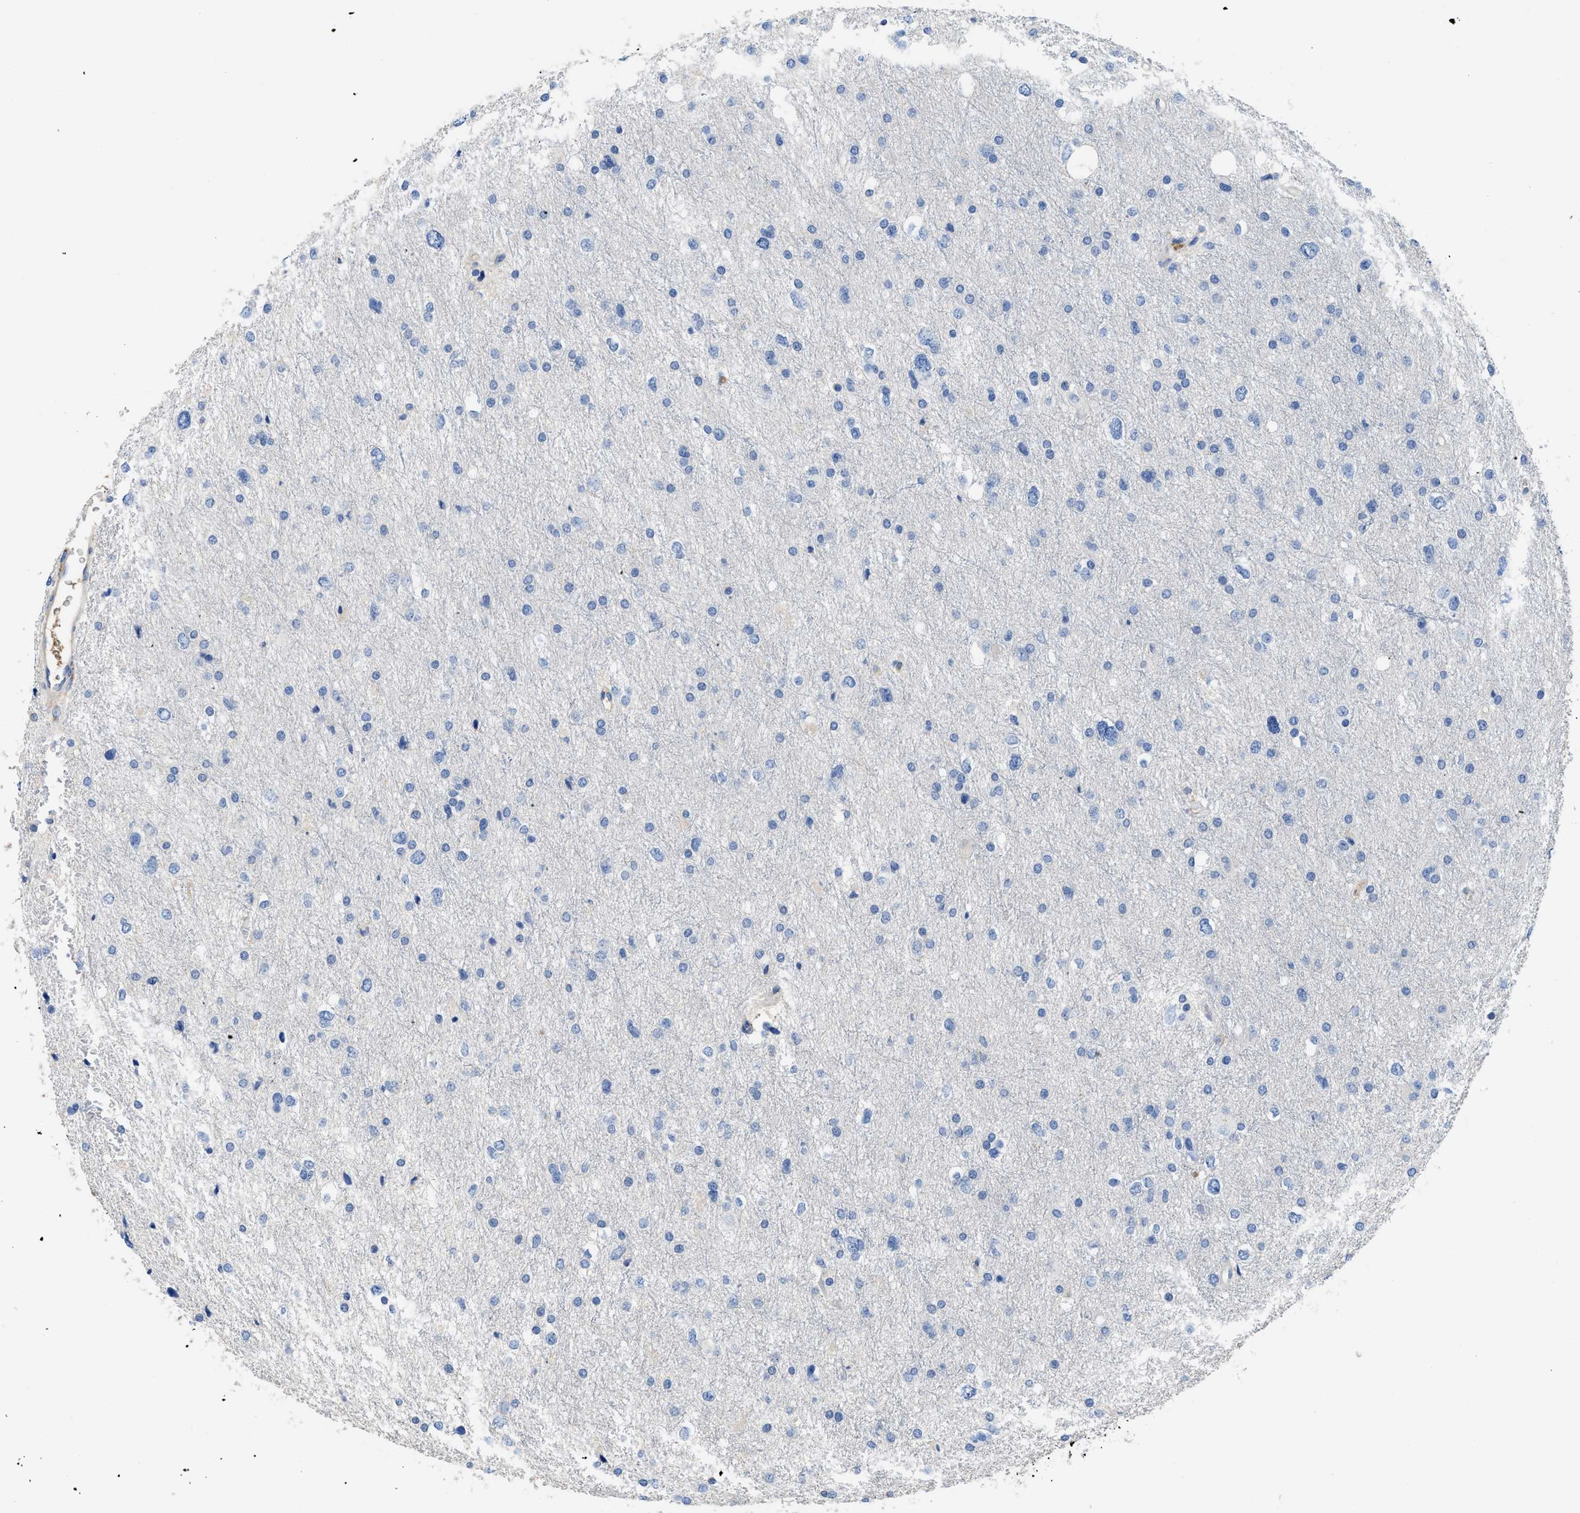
{"staining": {"intensity": "negative", "quantity": "none", "location": "none"}, "tissue": "glioma", "cell_type": "Tumor cells", "image_type": "cancer", "snomed": [{"axis": "morphology", "description": "Glioma, malignant, Low grade"}, {"axis": "topography", "description": "Brain"}], "caption": "IHC image of human low-grade glioma (malignant) stained for a protein (brown), which shows no positivity in tumor cells.", "gene": "C1S", "patient": {"sex": "female", "age": 37}}